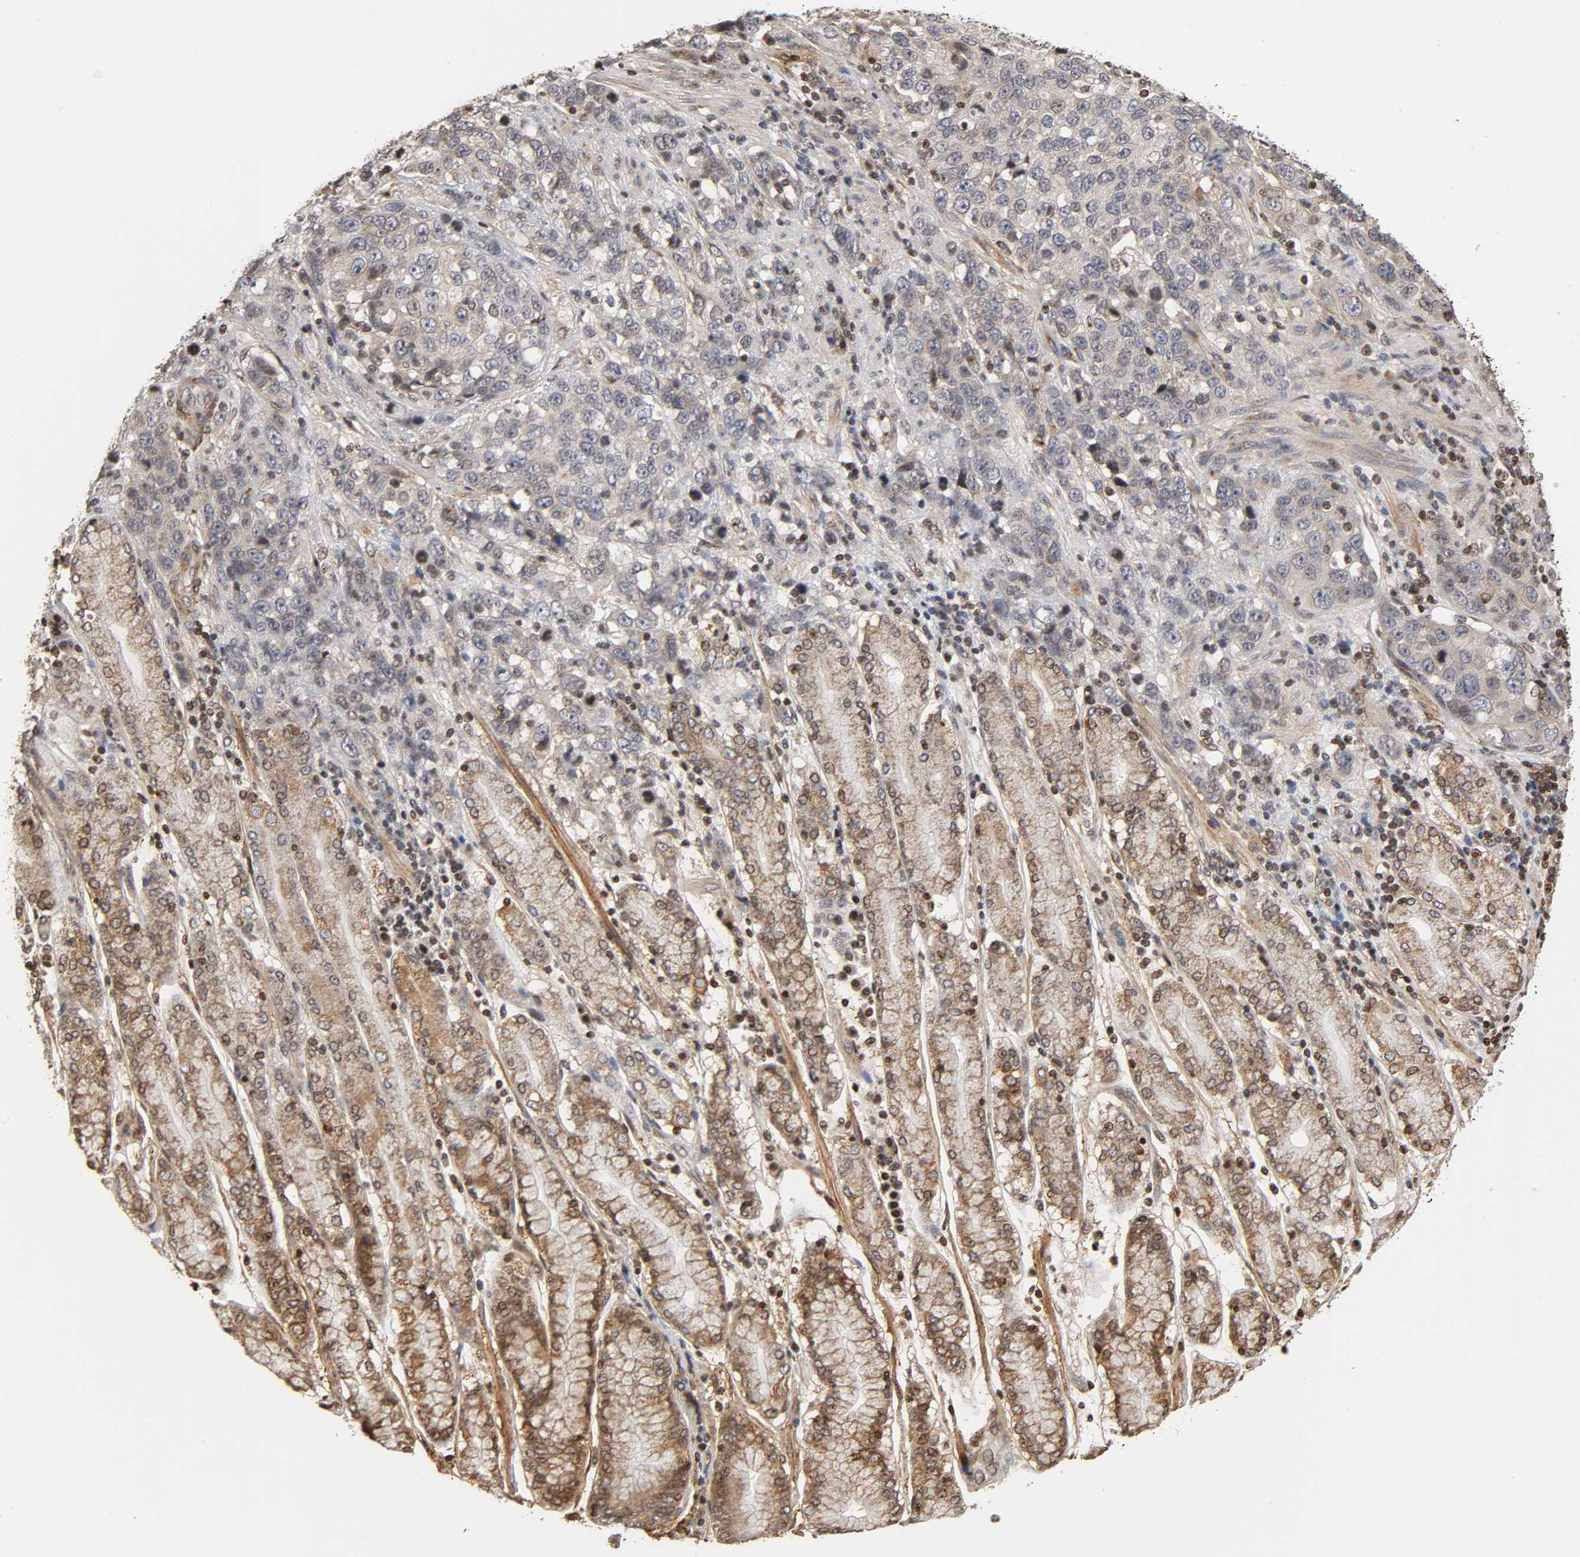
{"staining": {"intensity": "negative", "quantity": "none", "location": "none"}, "tissue": "stomach cancer", "cell_type": "Tumor cells", "image_type": "cancer", "snomed": [{"axis": "morphology", "description": "Normal tissue, NOS"}, {"axis": "morphology", "description": "Adenocarcinoma, NOS"}, {"axis": "topography", "description": "Stomach"}], "caption": "IHC histopathology image of neoplastic tissue: stomach adenocarcinoma stained with DAB (3,3'-diaminobenzidine) demonstrates no significant protein expression in tumor cells.", "gene": "ITGAV", "patient": {"sex": "male", "age": 48}}